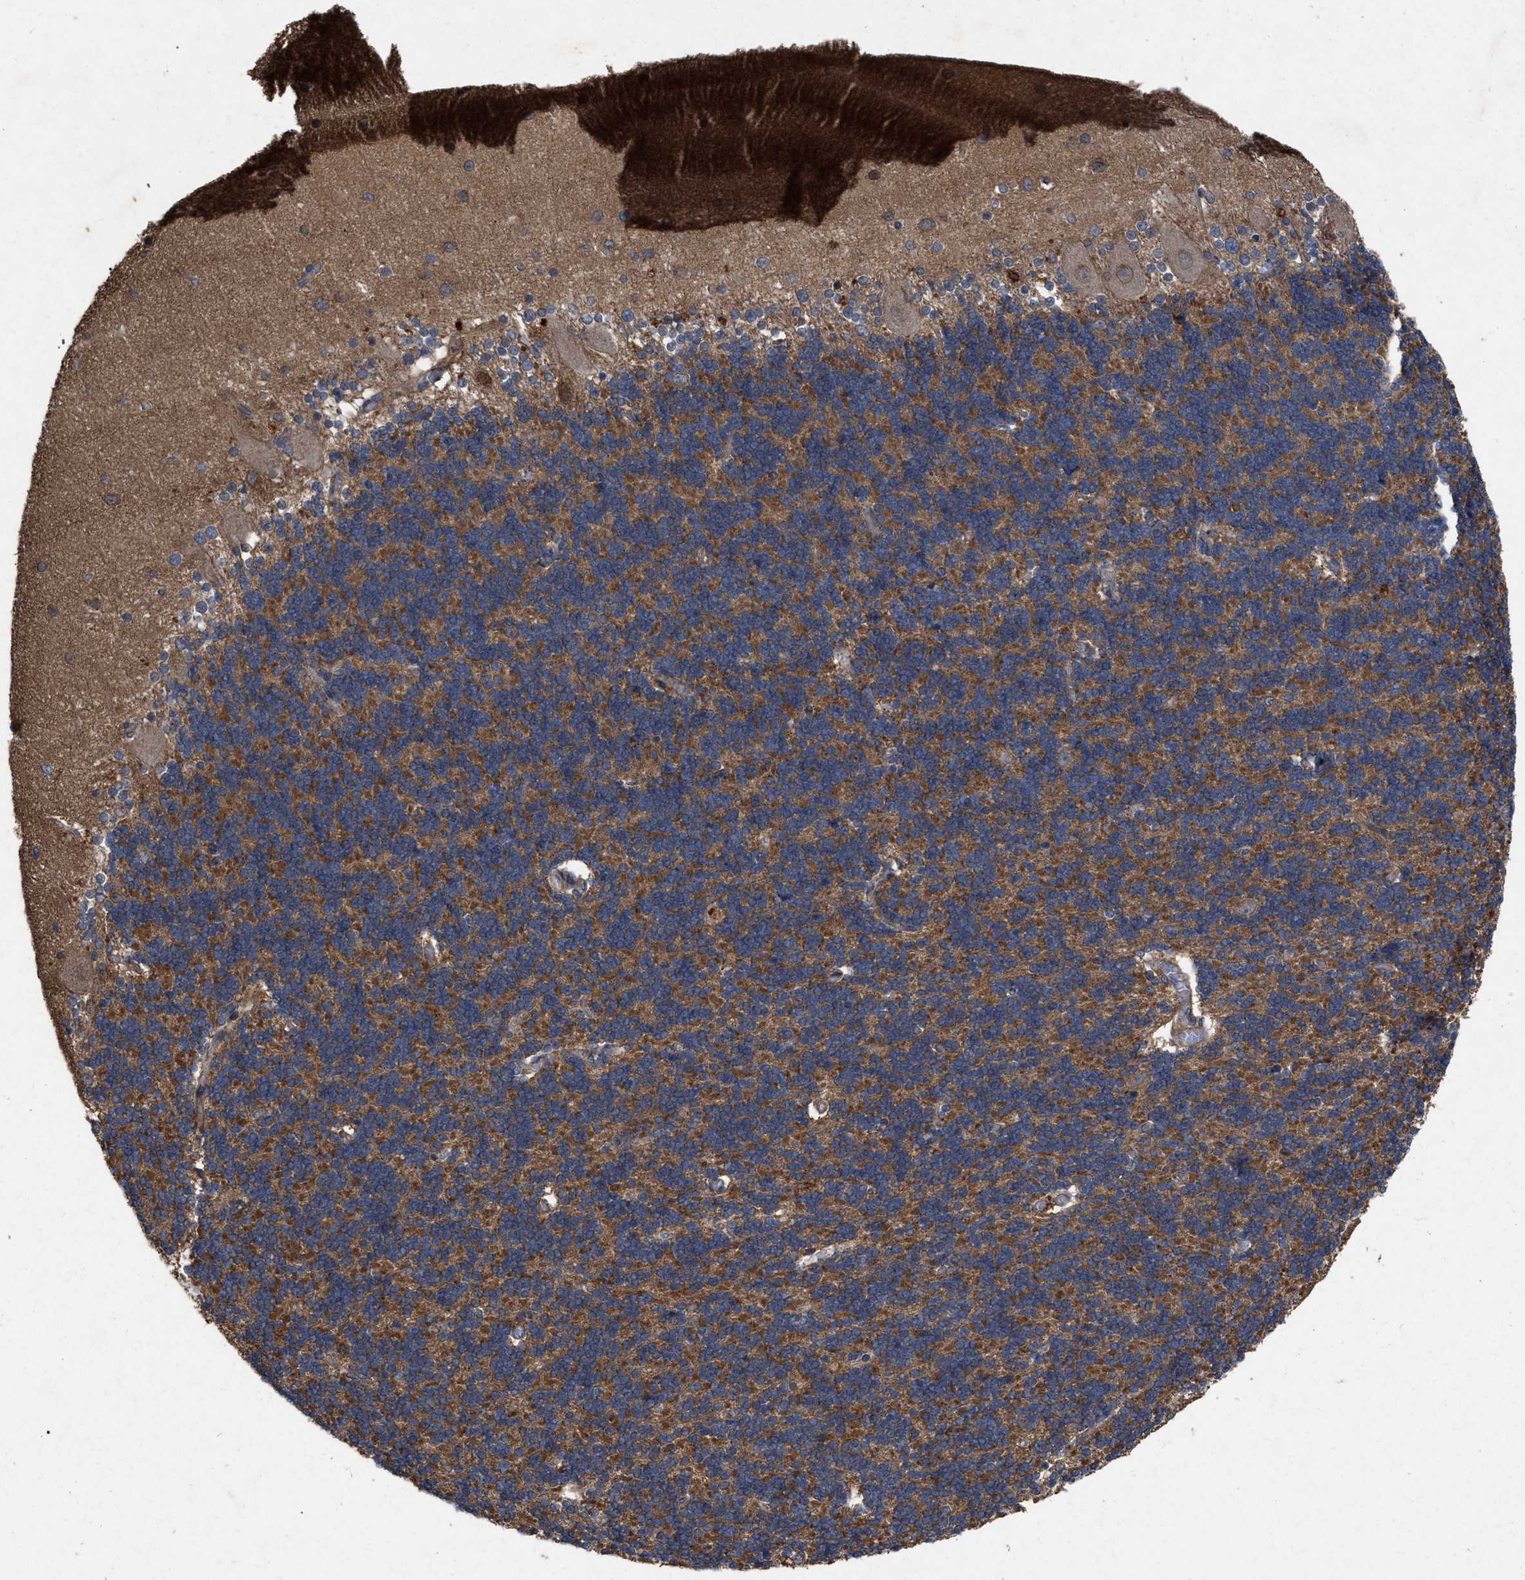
{"staining": {"intensity": "strong", "quantity": ">75%", "location": "cytoplasmic/membranous"}, "tissue": "cerebellum", "cell_type": "Cells in granular layer", "image_type": "normal", "snomed": [{"axis": "morphology", "description": "Normal tissue, NOS"}, {"axis": "topography", "description": "Cerebellum"}], "caption": "Immunohistochemical staining of benign cerebellum displays high levels of strong cytoplasmic/membranous positivity in about >75% of cells in granular layer. (DAB (3,3'-diaminobenzidine) = brown stain, brightfield microscopy at high magnification).", "gene": "CDKN2C", "patient": {"sex": "female", "age": 54}}